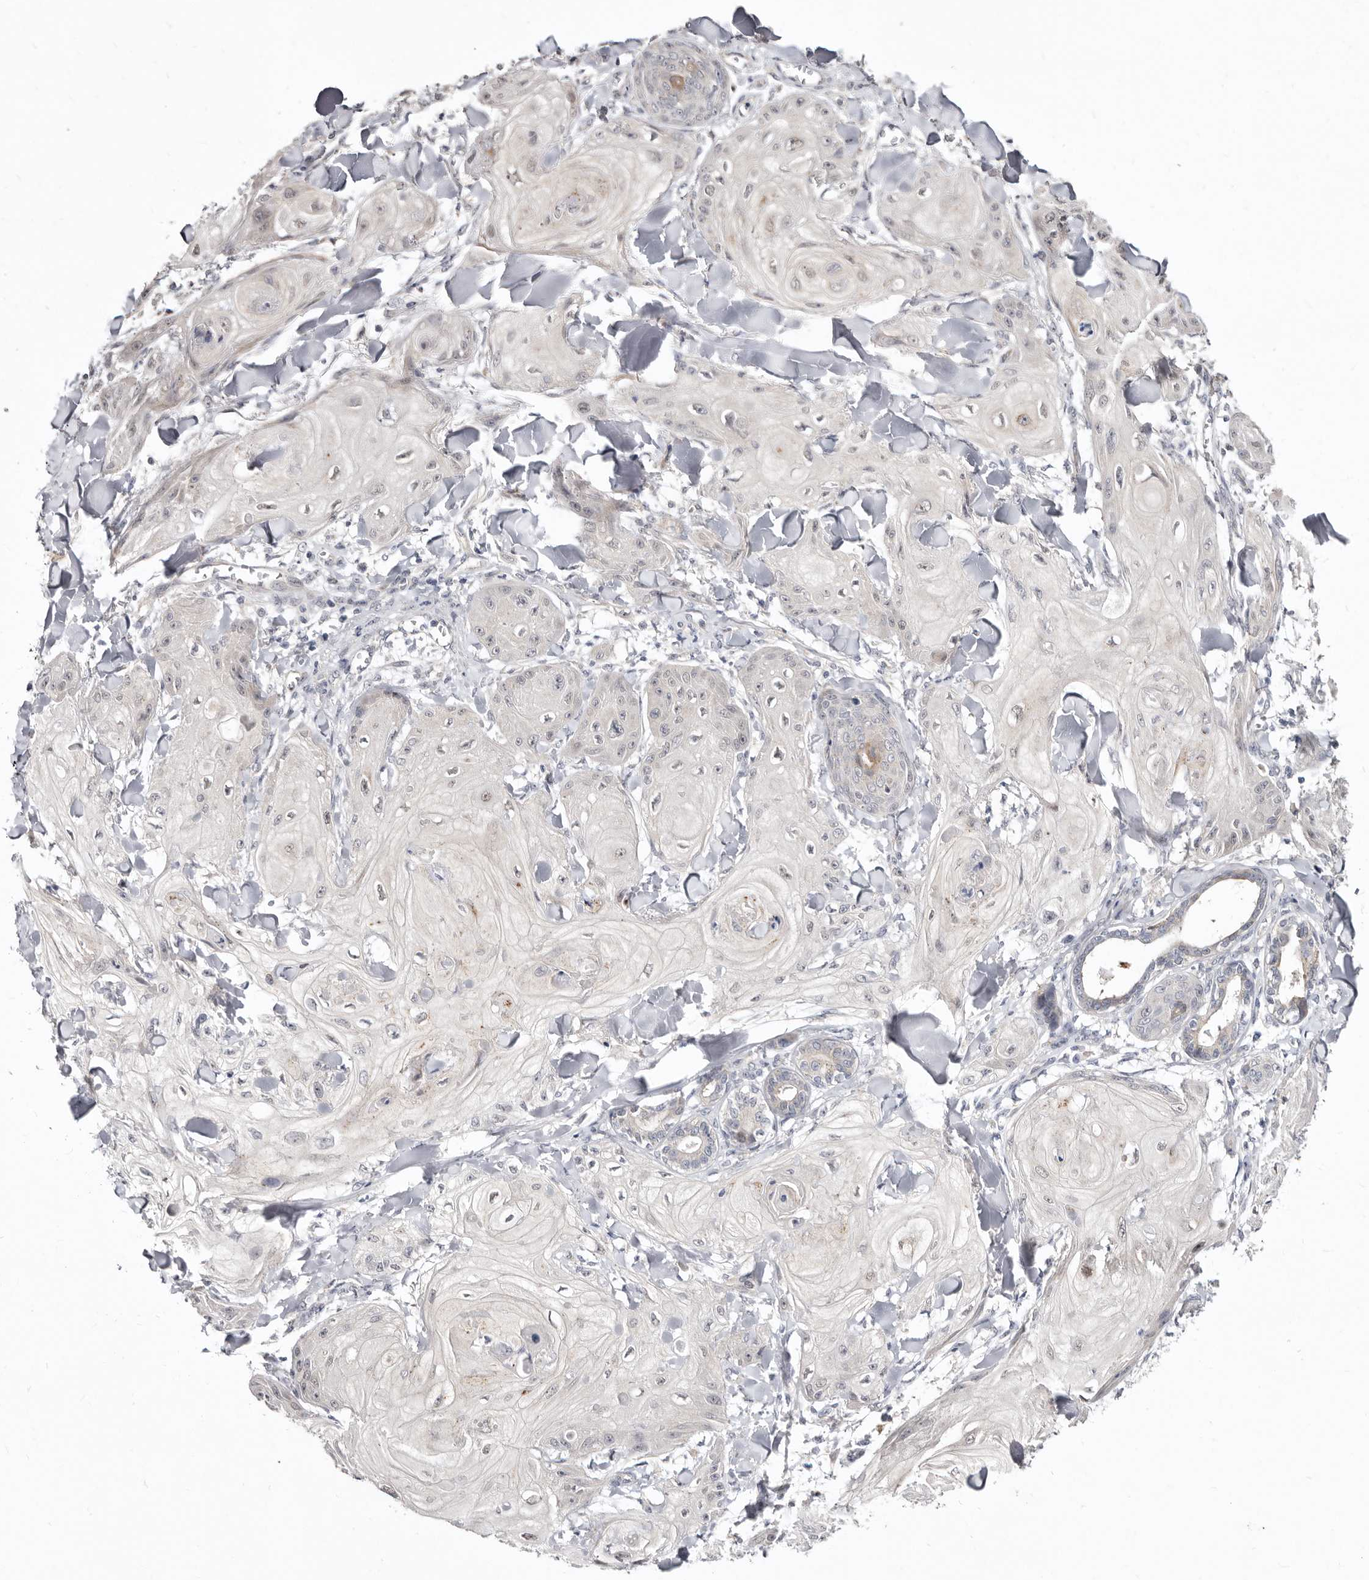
{"staining": {"intensity": "negative", "quantity": "none", "location": "none"}, "tissue": "skin cancer", "cell_type": "Tumor cells", "image_type": "cancer", "snomed": [{"axis": "morphology", "description": "Squamous cell carcinoma, NOS"}, {"axis": "topography", "description": "Skin"}], "caption": "DAB (3,3'-diaminobenzidine) immunohistochemical staining of human skin cancer (squamous cell carcinoma) exhibits no significant expression in tumor cells.", "gene": "KLHL4", "patient": {"sex": "male", "age": 74}}